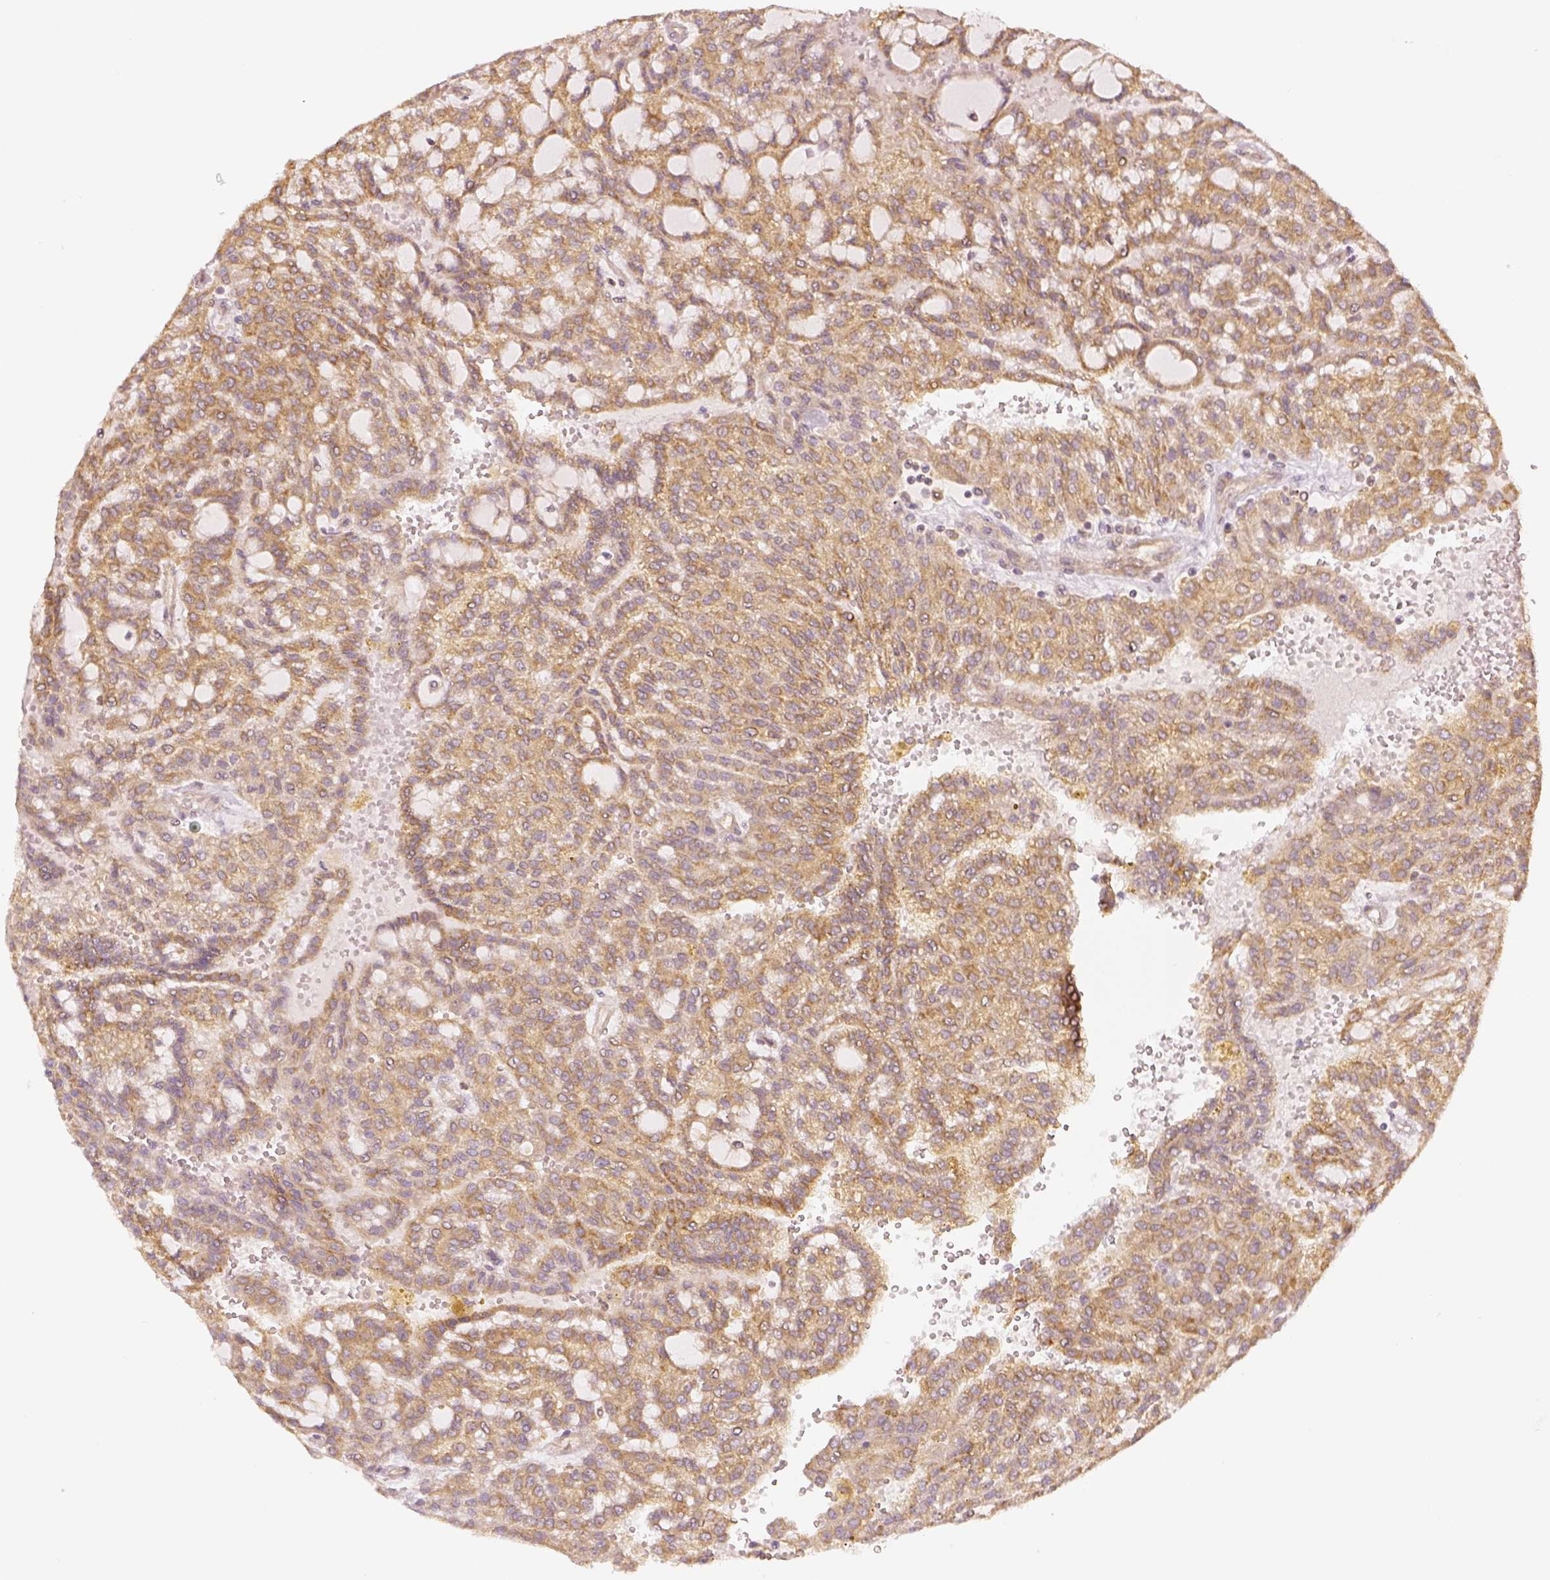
{"staining": {"intensity": "moderate", "quantity": ">75%", "location": "cytoplasmic/membranous"}, "tissue": "renal cancer", "cell_type": "Tumor cells", "image_type": "cancer", "snomed": [{"axis": "morphology", "description": "Adenocarcinoma, NOS"}, {"axis": "topography", "description": "Kidney"}], "caption": "Tumor cells exhibit moderate cytoplasmic/membranous staining in about >75% of cells in adenocarcinoma (renal).", "gene": "PAIP1", "patient": {"sex": "male", "age": 63}}